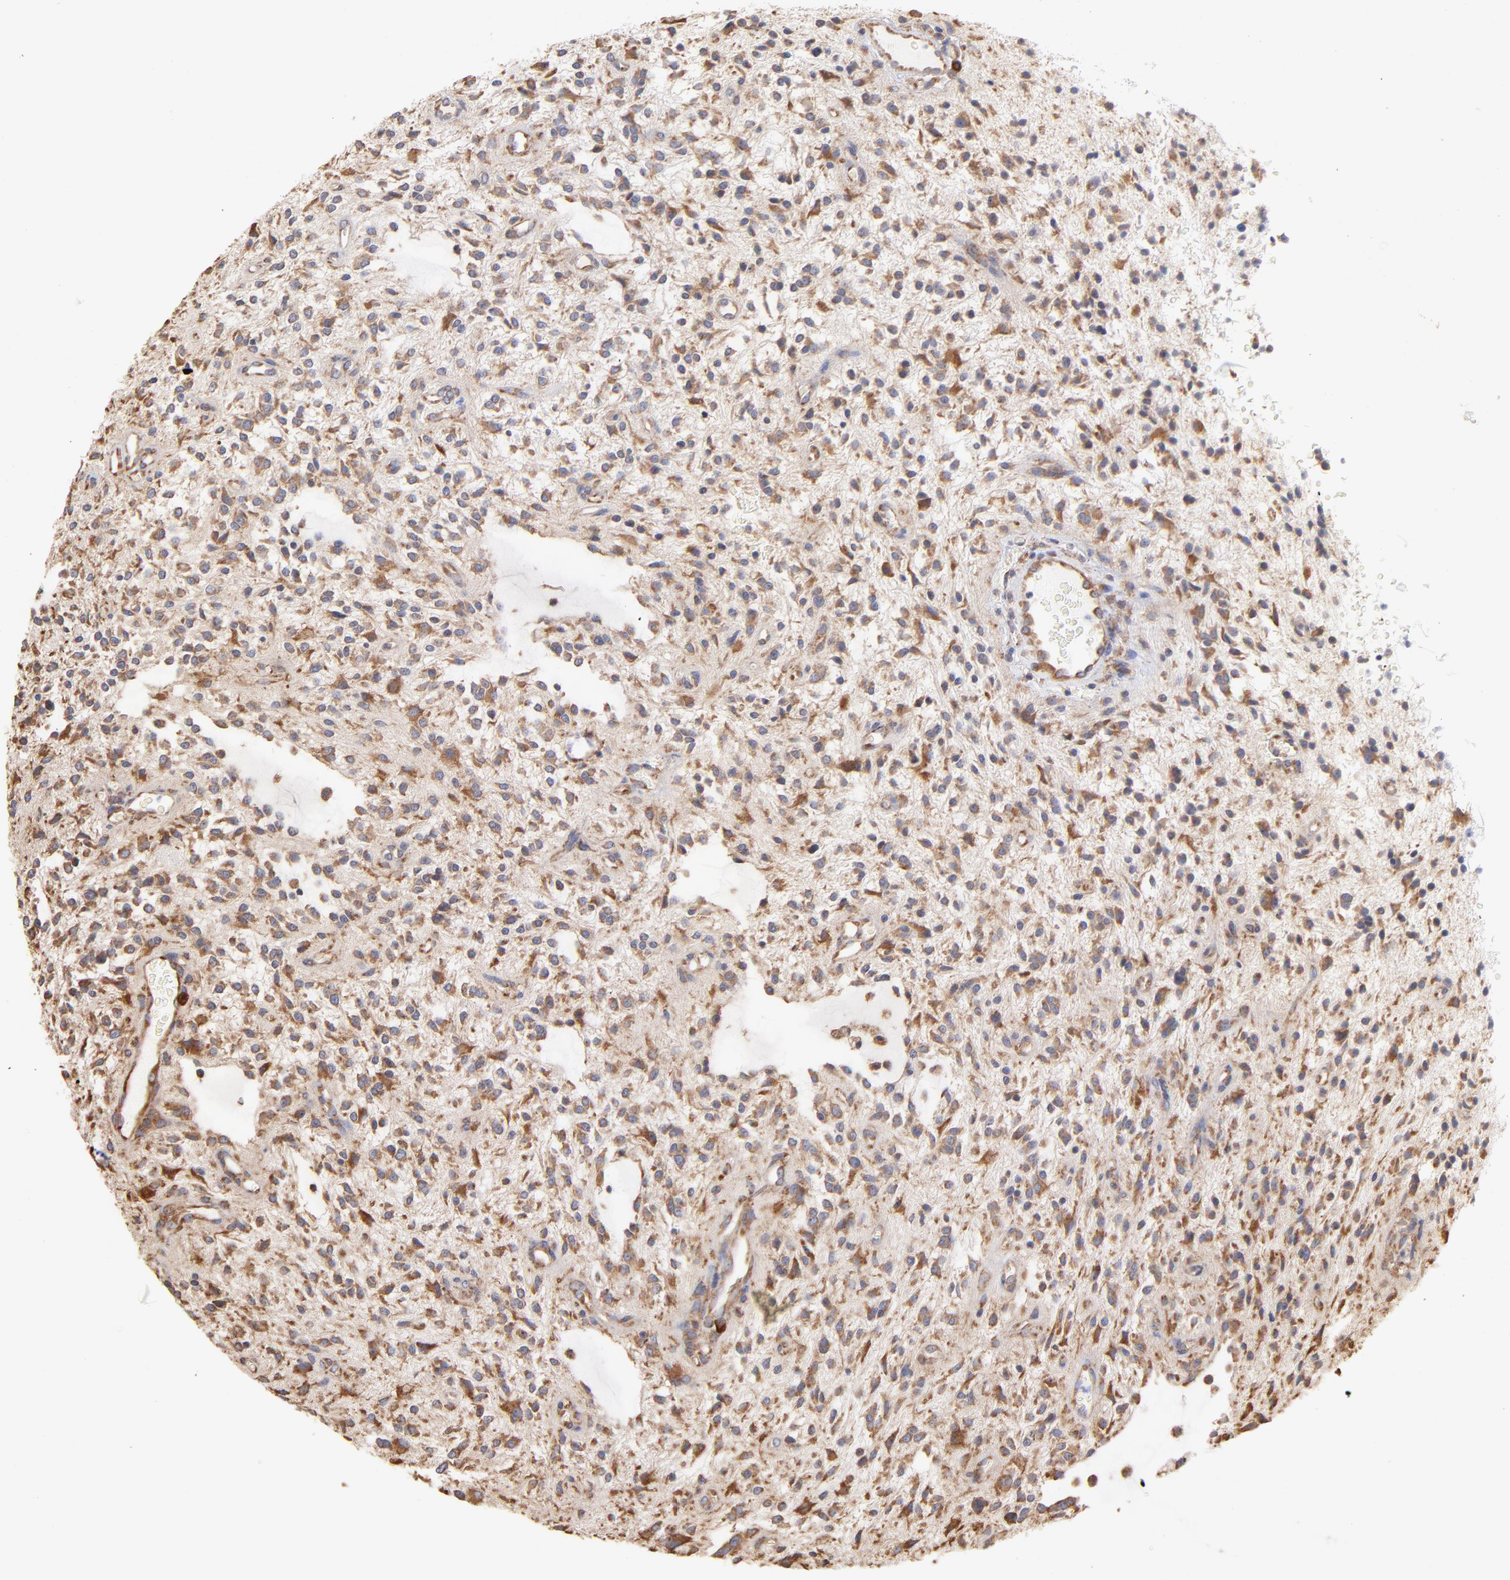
{"staining": {"intensity": "moderate", "quantity": ">75%", "location": "cytoplasmic/membranous"}, "tissue": "glioma", "cell_type": "Tumor cells", "image_type": "cancer", "snomed": [{"axis": "morphology", "description": "Glioma, malignant, NOS"}, {"axis": "topography", "description": "Cerebellum"}], "caption": "Human glioma stained with a brown dye shows moderate cytoplasmic/membranous positive expression in about >75% of tumor cells.", "gene": "RPL9", "patient": {"sex": "female", "age": 10}}